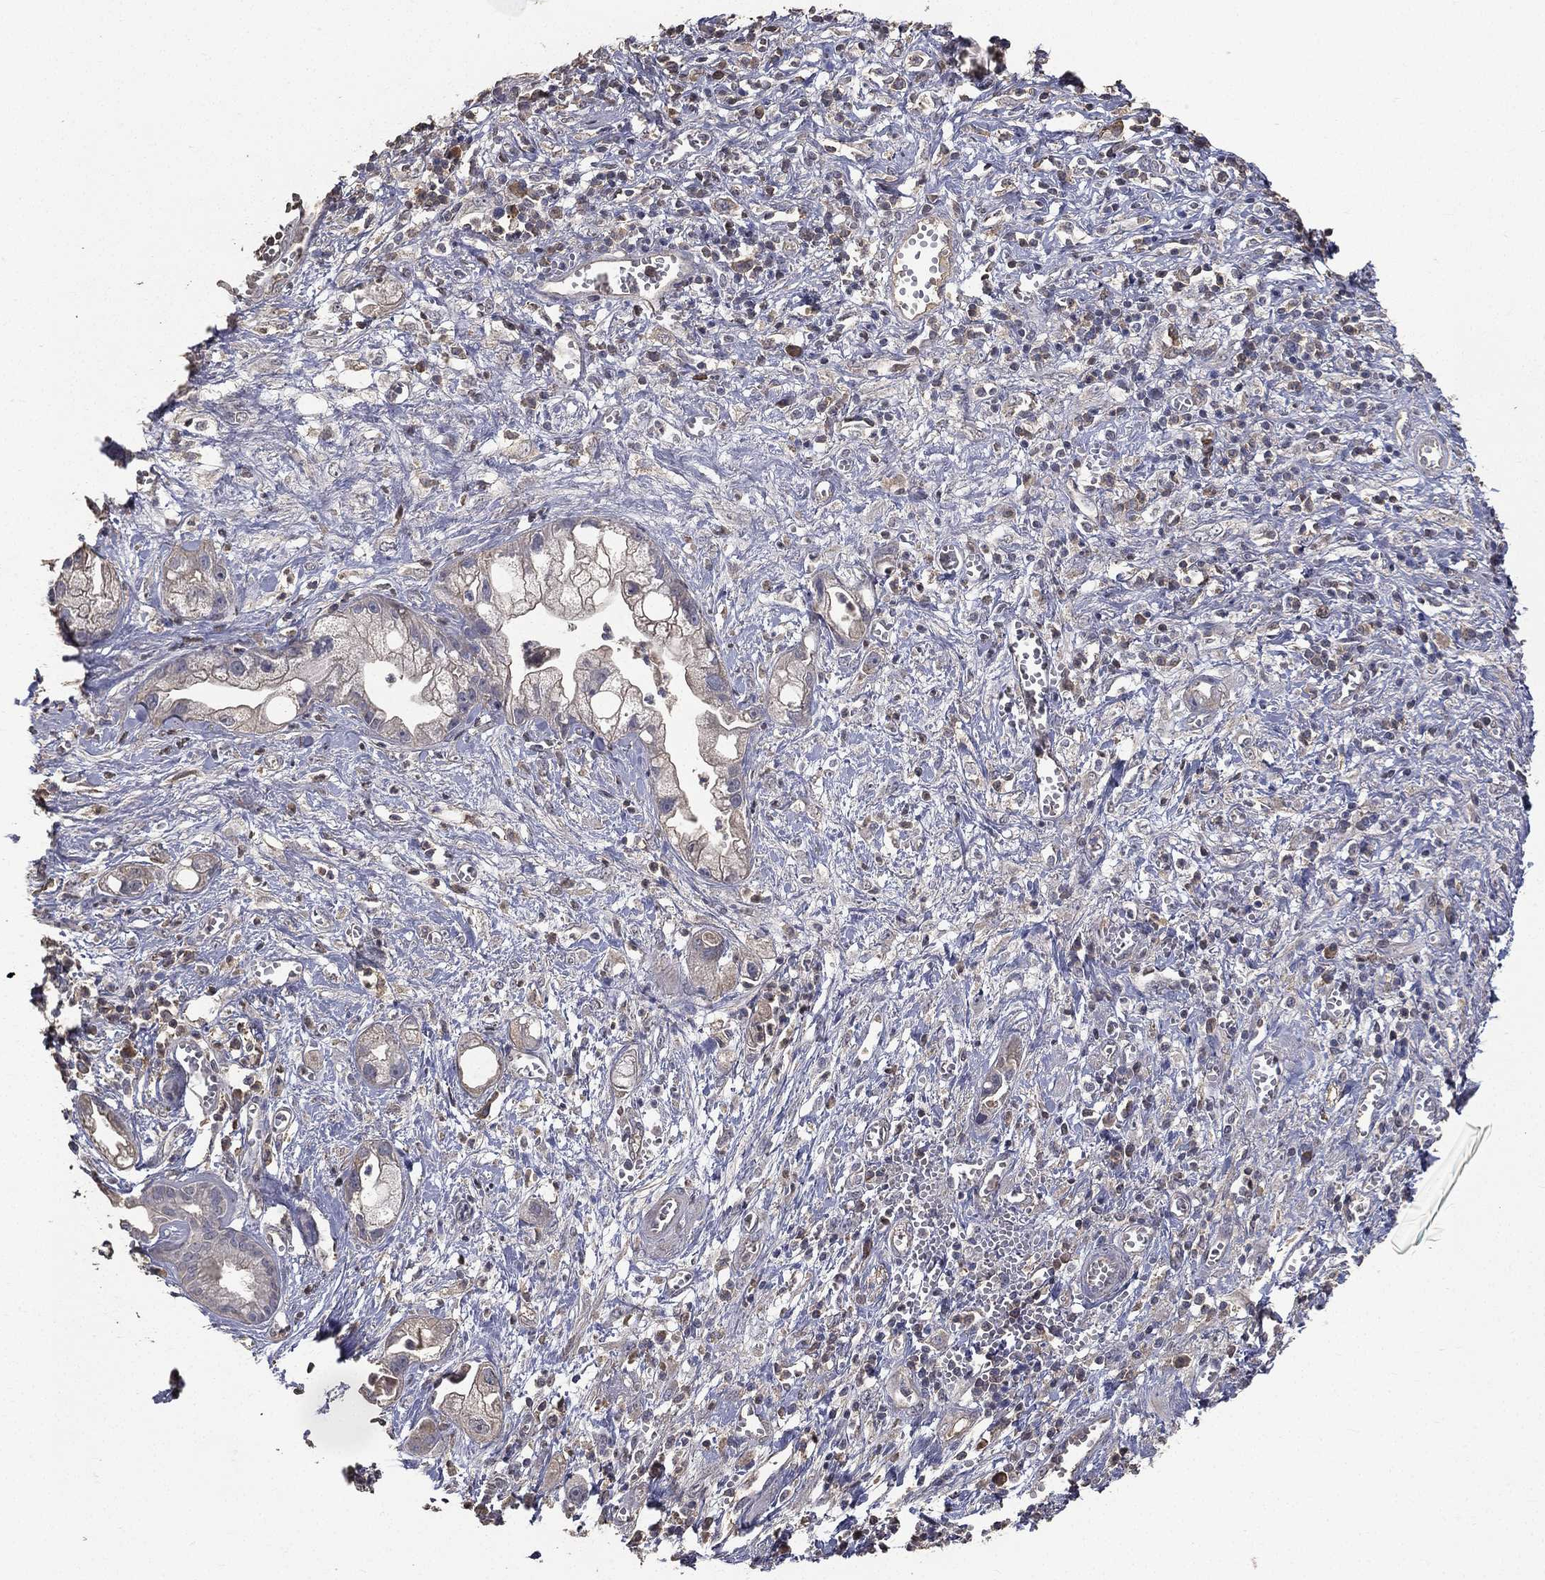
{"staining": {"intensity": "negative", "quantity": "none", "location": "none"}, "tissue": "pancreatic cancer", "cell_type": "Tumor cells", "image_type": "cancer", "snomed": [{"axis": "morphology", "description": "Adenocarcinoma, NOS"}, {"axis": "topography", "description": "Pancreas"}], "caption": "IHC image of pancreatic adenocarcinoma stained for a protein (brown), which demonstrates no expression in tumor cells. Brightfield microscopy of IHC stained with DAB (brown) and hematoxylin (blue), captured at high magnification.", "gene": "SNAP25", "patient": {"sex": "female", "age": 73}}